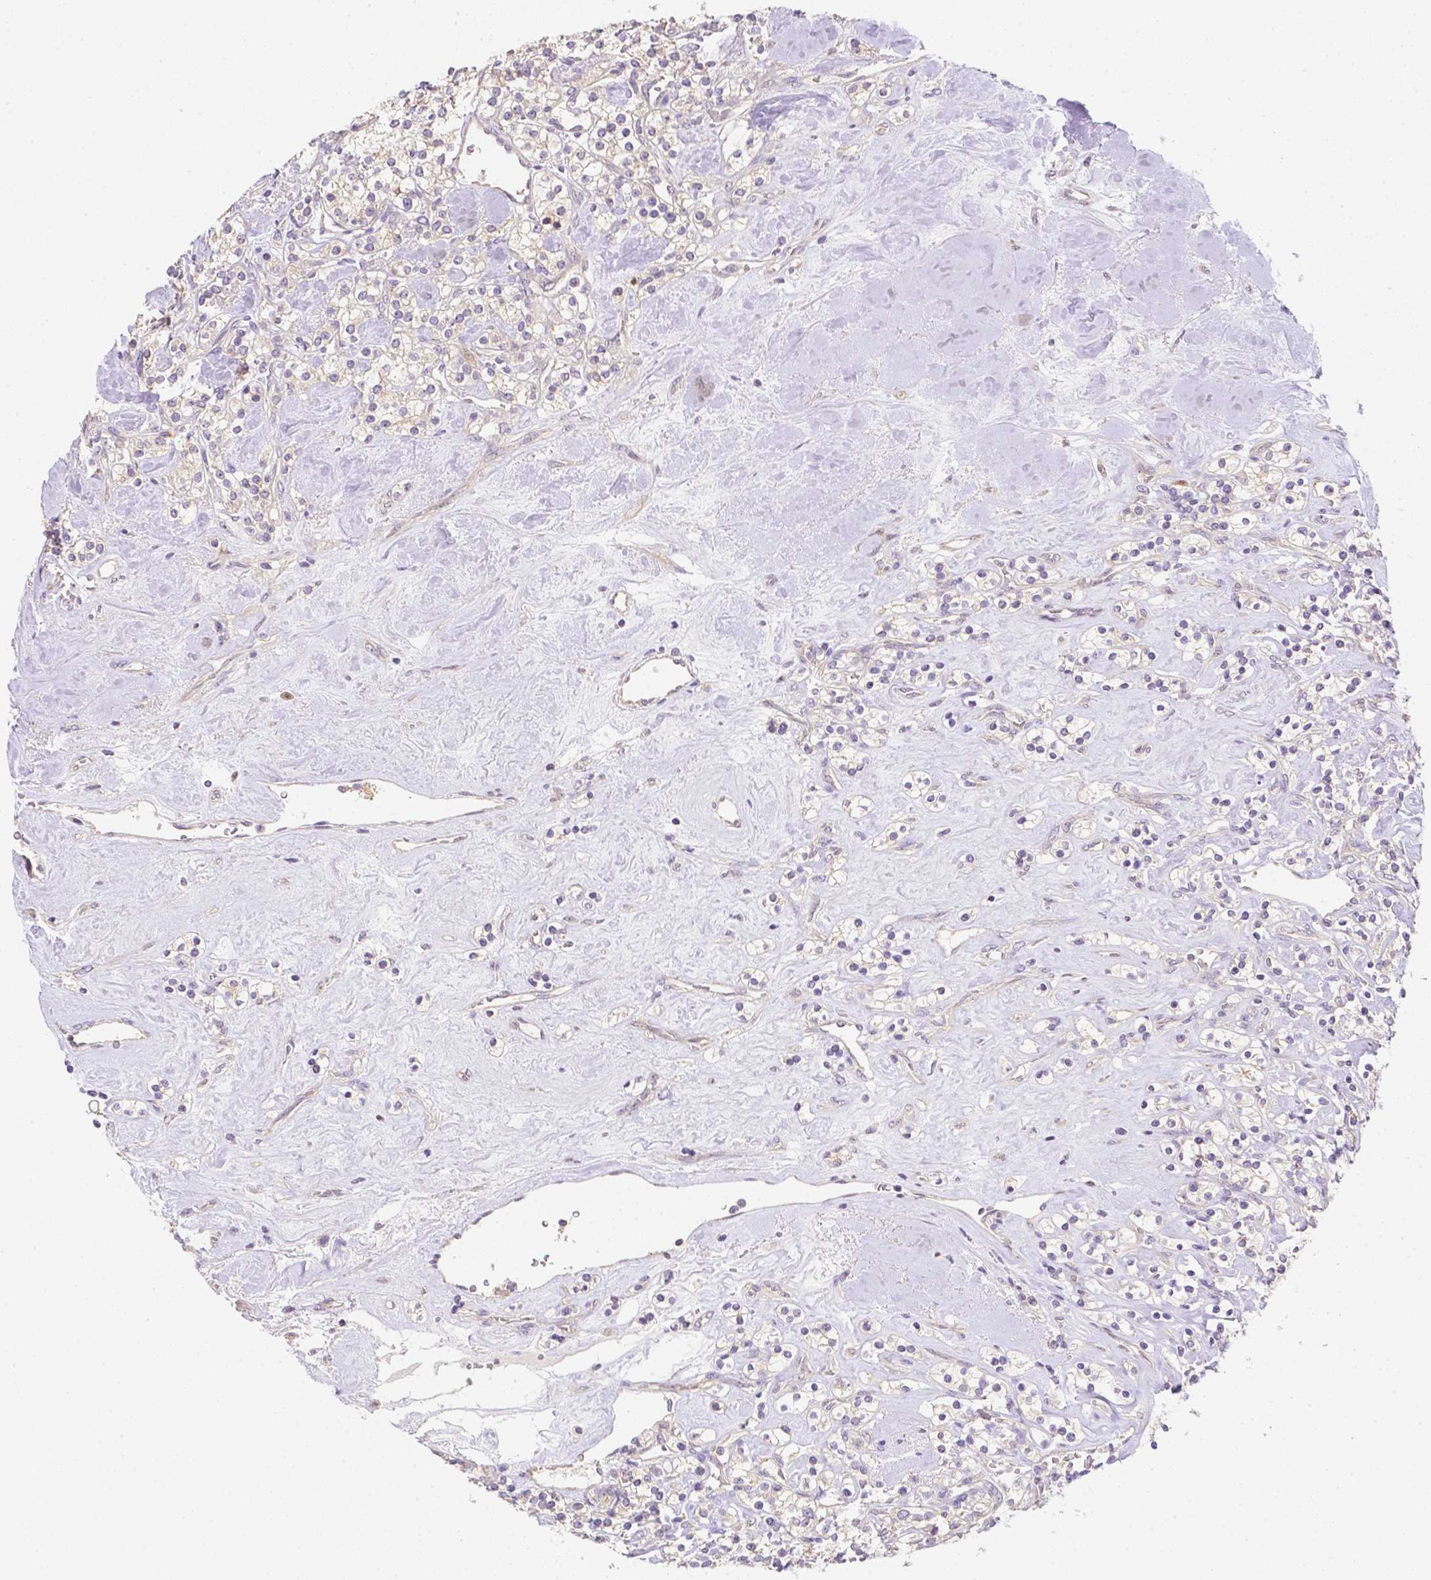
{"staining": {"intensity": "negative", "quantity": "none", "location": "none"}, "tissue": "renal cancer", "cell_type": "Tumor cells", "image_type": "cancer", "snomed": [{"axis": "morphology", "description": "Adenocarcinoma, NOS"}, {"axis": "topography", "description": "Kidney"}], "caption": "Immunohistochemical staining of renal adenocarcinoma exhibits no significant expression in tumor cells.", "gene": "C10orf67", "patient": {"sex": "male", "age": 77}}